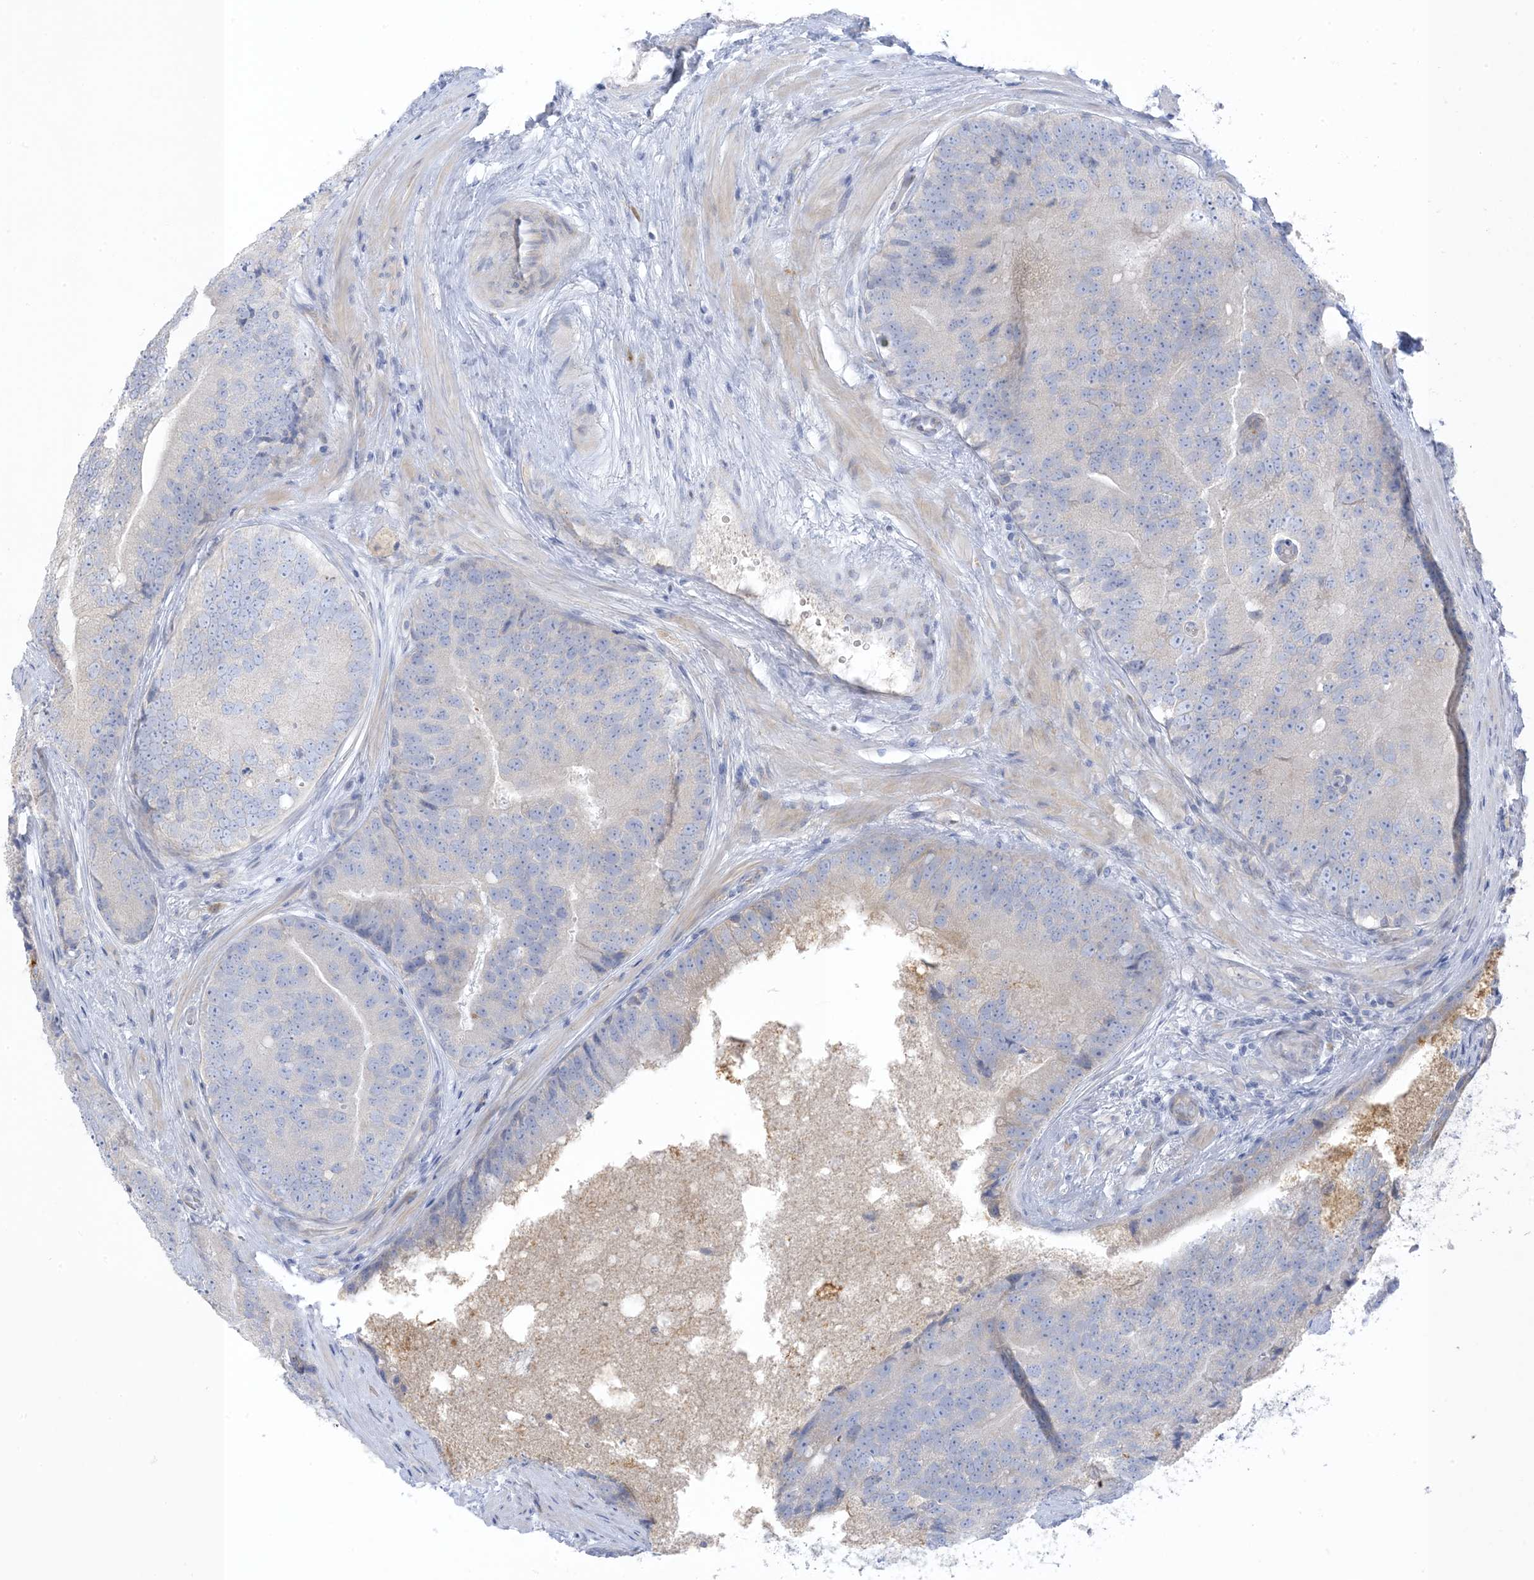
{"staining": {"intensity": "negative", "quantity": "none", "location": "none"}, "tissue": "prostate cancer", "cell_type": "Tumor cells", "image_type": "cancer", "snomed": [{"axis": "morphology", "description": "Adenocarcinoma, High grade"}, {"axis": "topography", "description": "Prostate"}], "caption": "Immunohistochemistry (IHC) histopathology image of prostate cancer (high-grade adenocarcinoma) stained for a protein (brown), which exhibits no positivity in tumor cells.", "gene": "XIRP2", "patient": {"sex": "male", "age": 70}}